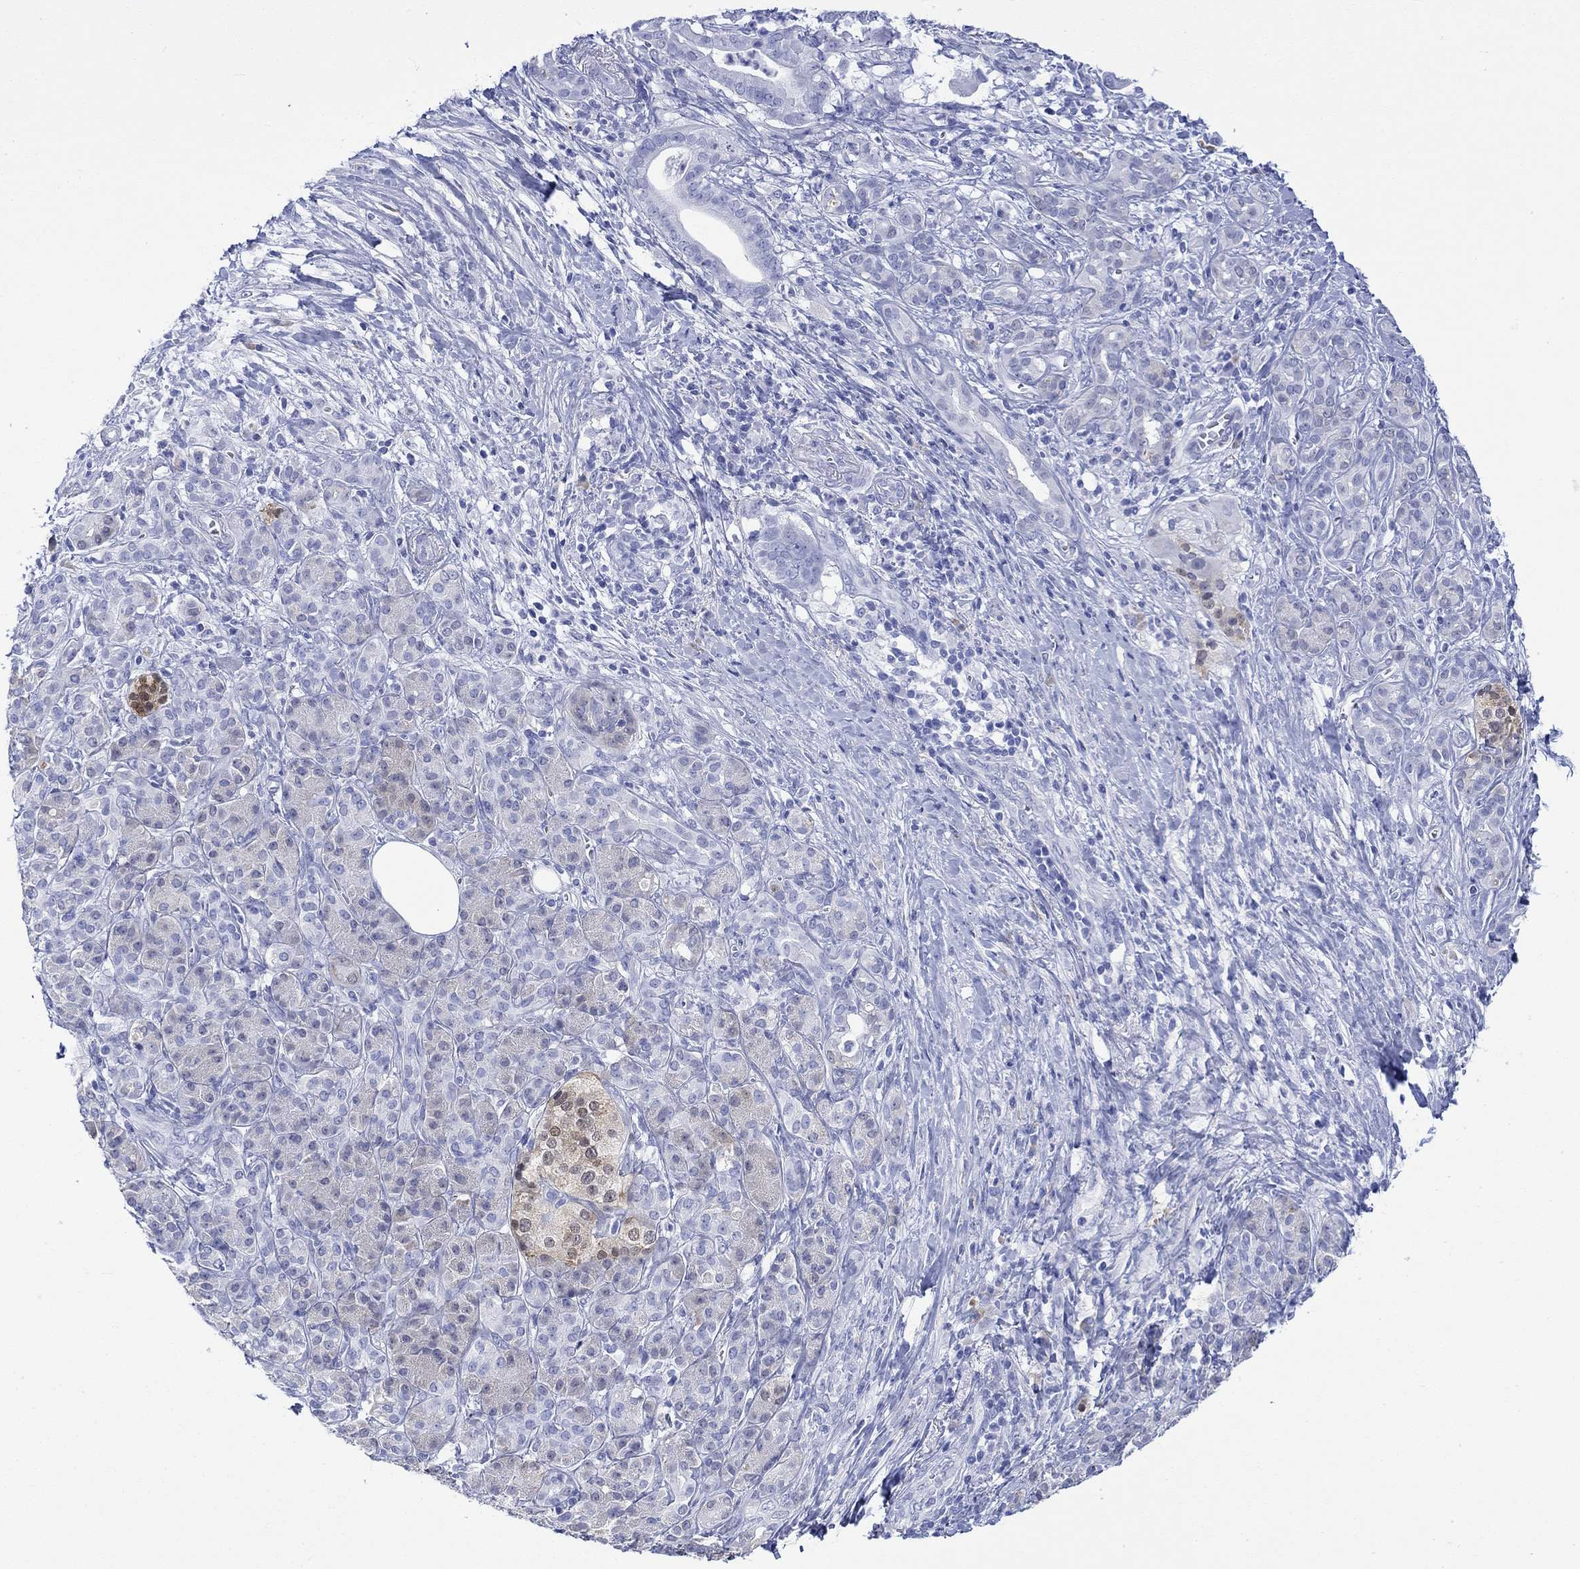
{"staining": {"intensity": "moderate", "quantity": "<25%", "location": "cytoplasmic/membranous"}, "tissue": "pancreatic cancer", "cell_type": "Tumor cells", "image_type": "cancer", "snomed": [{"axis": "morphology", "description": "Adenocarcinoma, NOS"}, {"axis": "topography", "description": "Pancreas"}], "caption": "Immunohistochemical staining of pancreatic cancer (adenocarcinoma) exhibits low levels of moderate cytoplasmic/membranous protein staining in about <25% of tumor cells. (brown staining indicates protein expression, while blue staining denotes nuclei).", "gene": "MSI1", "patient": {"sex": "male", "age": 61}}